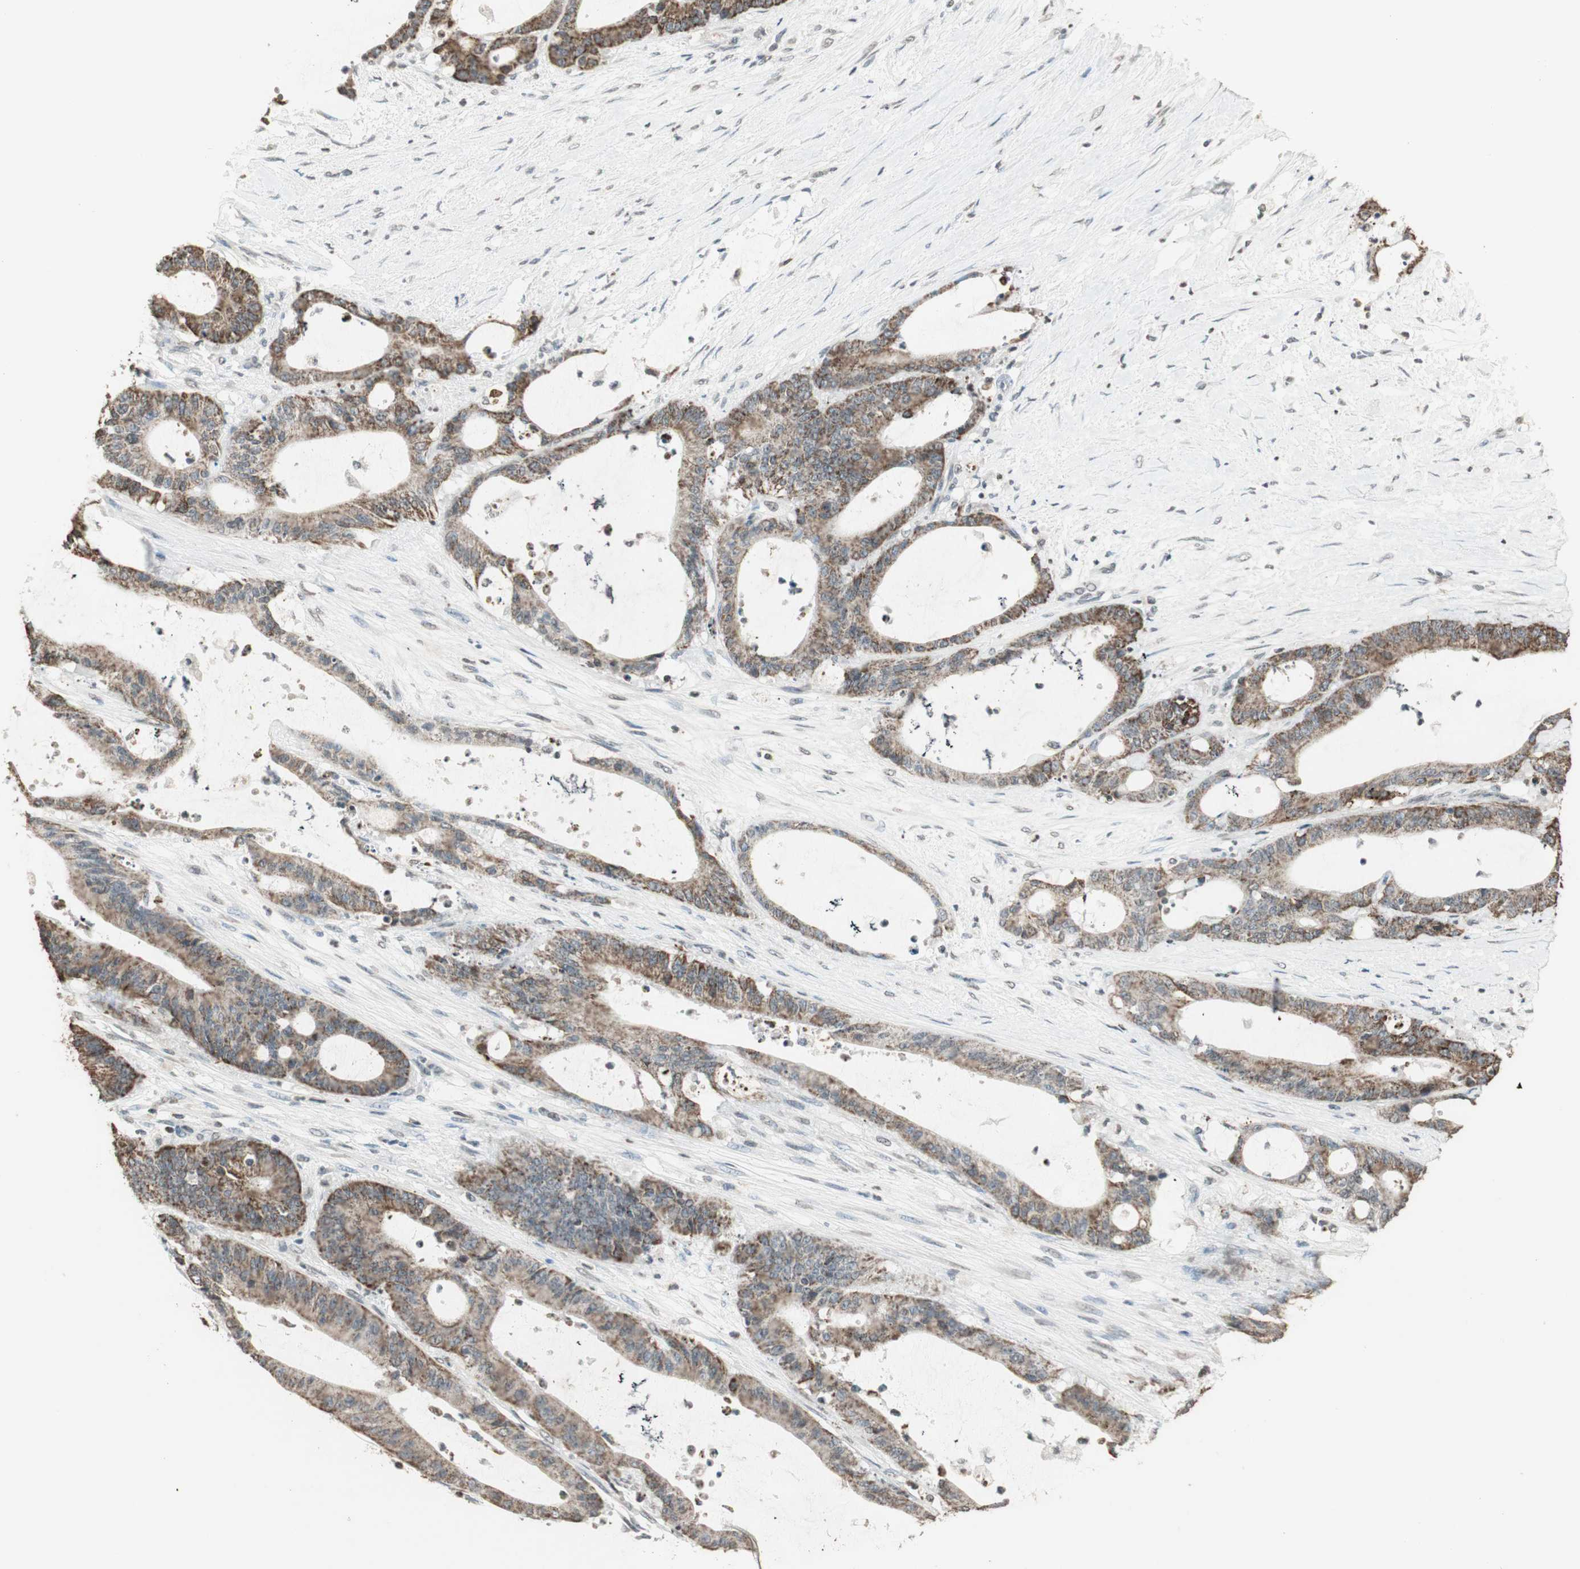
{"staining": {"intensity": "moderate", "quantity": ">75%", "location": "cytoplasmic/membranous"}, "tissue": "liver cancer", "cell_type": "Tumor cells", "image_type": "cancer", "snomed": [{"axis": "morphology", "description": "Cholangiocarcinoma"}, {"axis": "topography", "description": "Liver"}], "caption": "Cholangiocarcinoma (liver) stained with a protein marker shows moderate staining in tumor cells.", "gene": "PRELID1", "patient": {"sex": "female", "age": 73}}